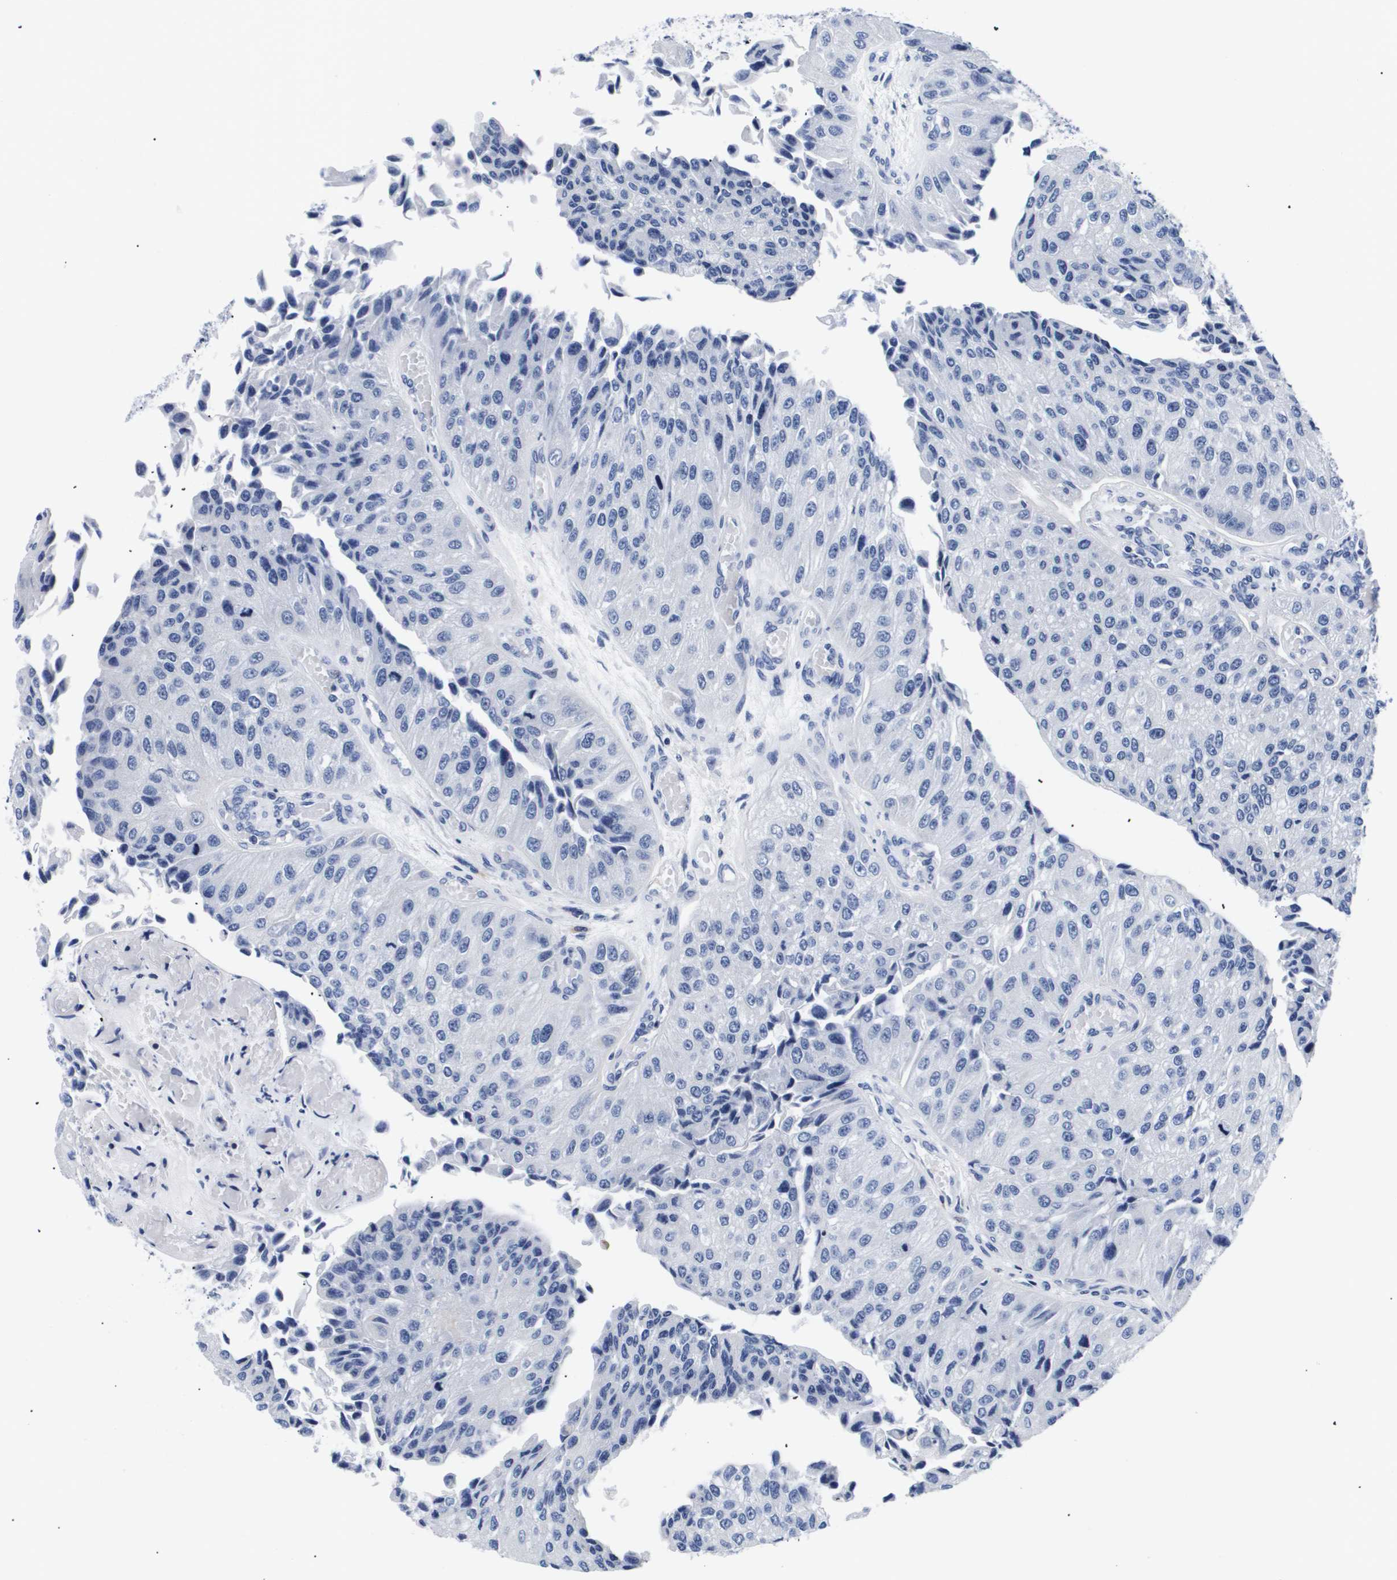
{"staining": {"intensity": "negative", "quantity": "none", "location": "none"}, "tissue": "urothelial cancer", "cell_type": "Tumor cells", "image_type": "cancer", "snomed": [{"axis": "morphology", "description": "Urothelial carcinoma, High grade"}, {"axis": "topography", "description": "Kidney"}, {"axis": "topography", "description": "Urinary bladder"}], "caption": "Tumor cells show no significant protein positivity in urothelial cancer. (Immunohistochemistry (ihc), brightfield microscopy, high magnification).", "gene": "SHD", "patient": {"sex": "male", "age": 77}}